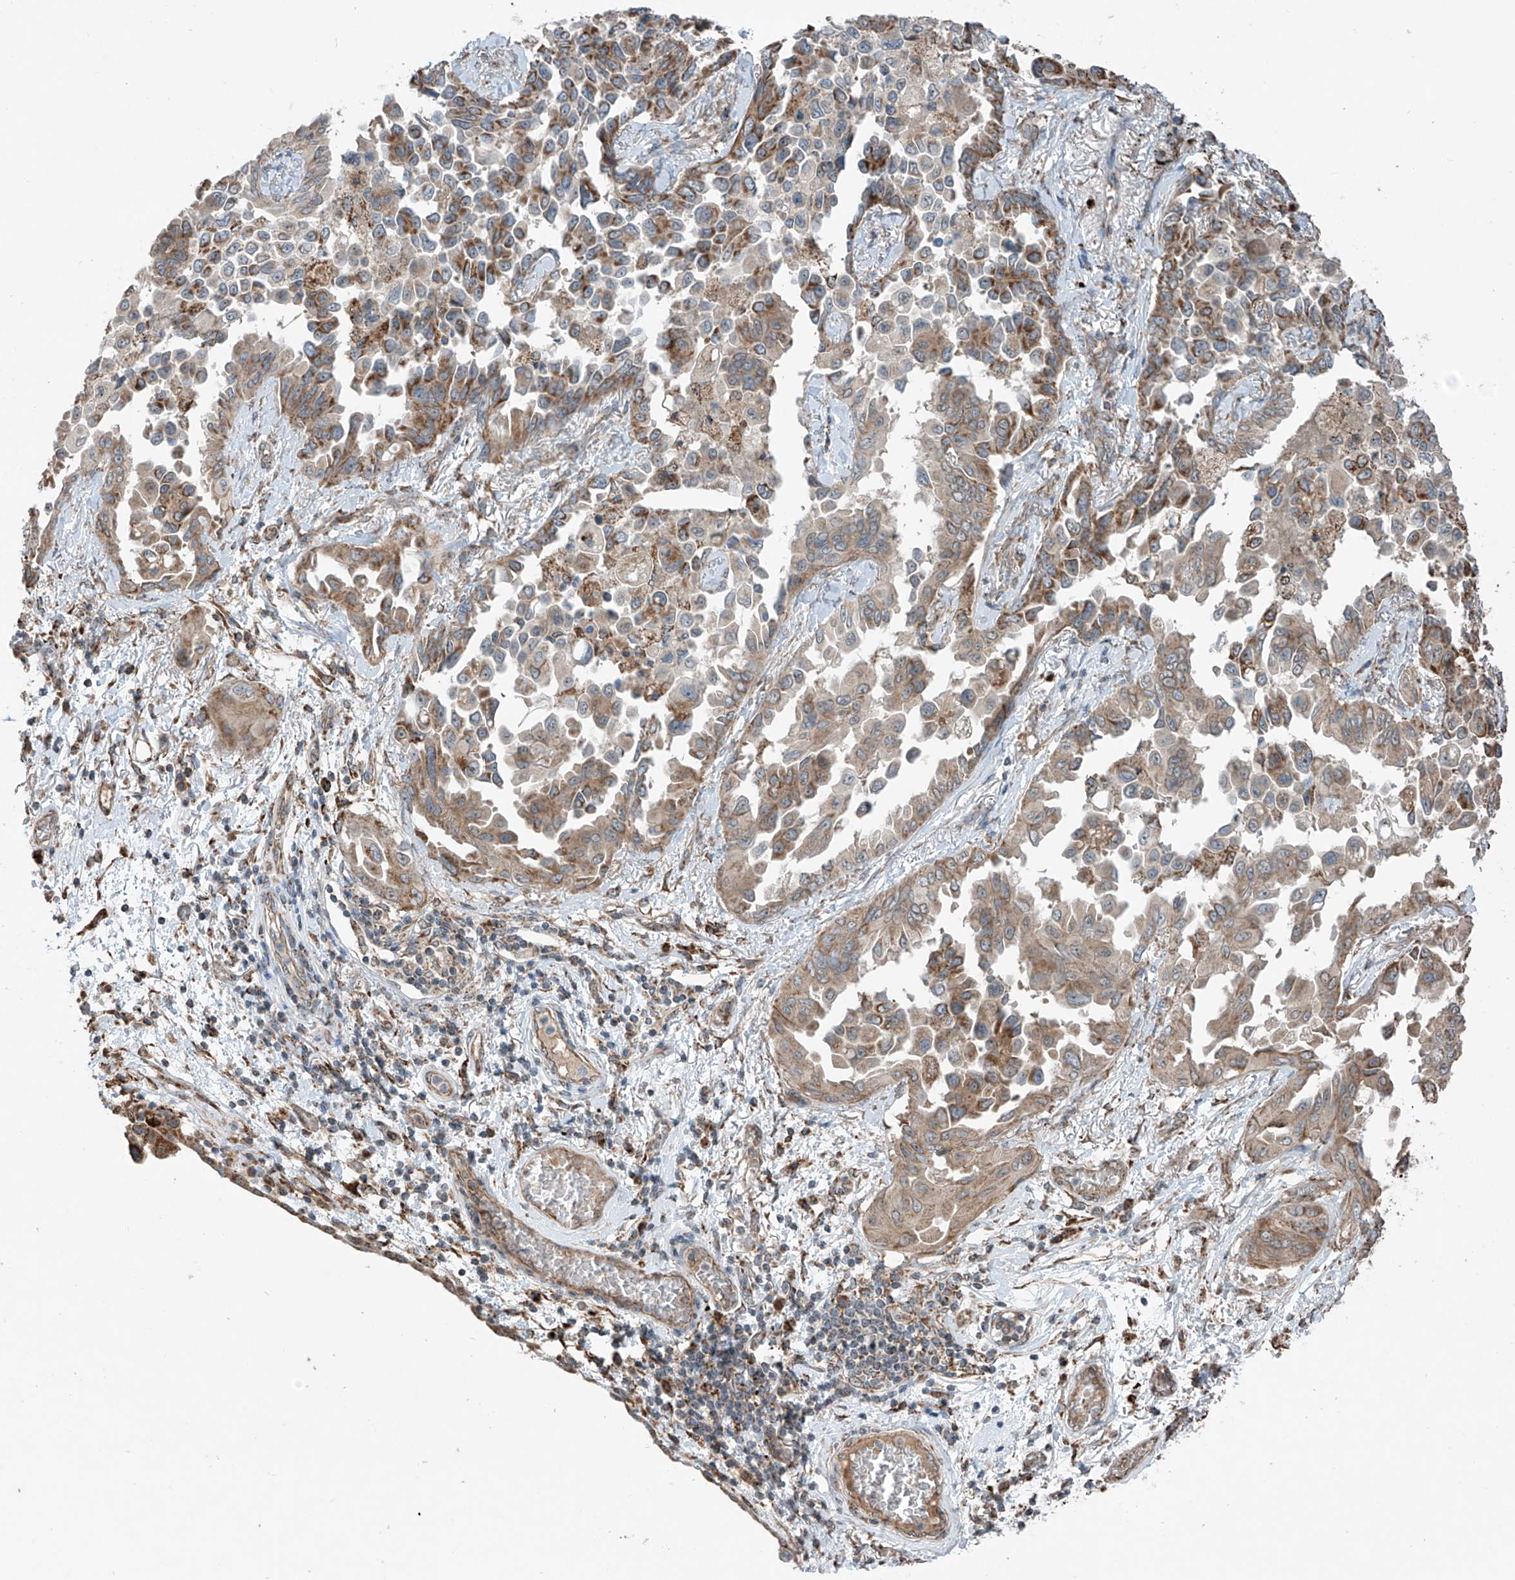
{"staining": {"intensity": "weak", "quantity": ">75%", "location": "cytoplasmic/membranous"}, "tissue": "lung cancer", "cell_type": "Tumor cells", "image_type": "cancer", "snomed": [{"axis": "morphology", "description": "Adenocarcinoma, NOS"}, {"axis": "topography", "description": "Lung"}], "caption": "The micrograph displays immunohistochemical staining of lung adenocarcinoma. There is weak cytoplasmic/membranous positivity is present in approximately >75% of tumor cells.", "gene": "SAMD3", "patient": {"sex": "female", "age": 67}}